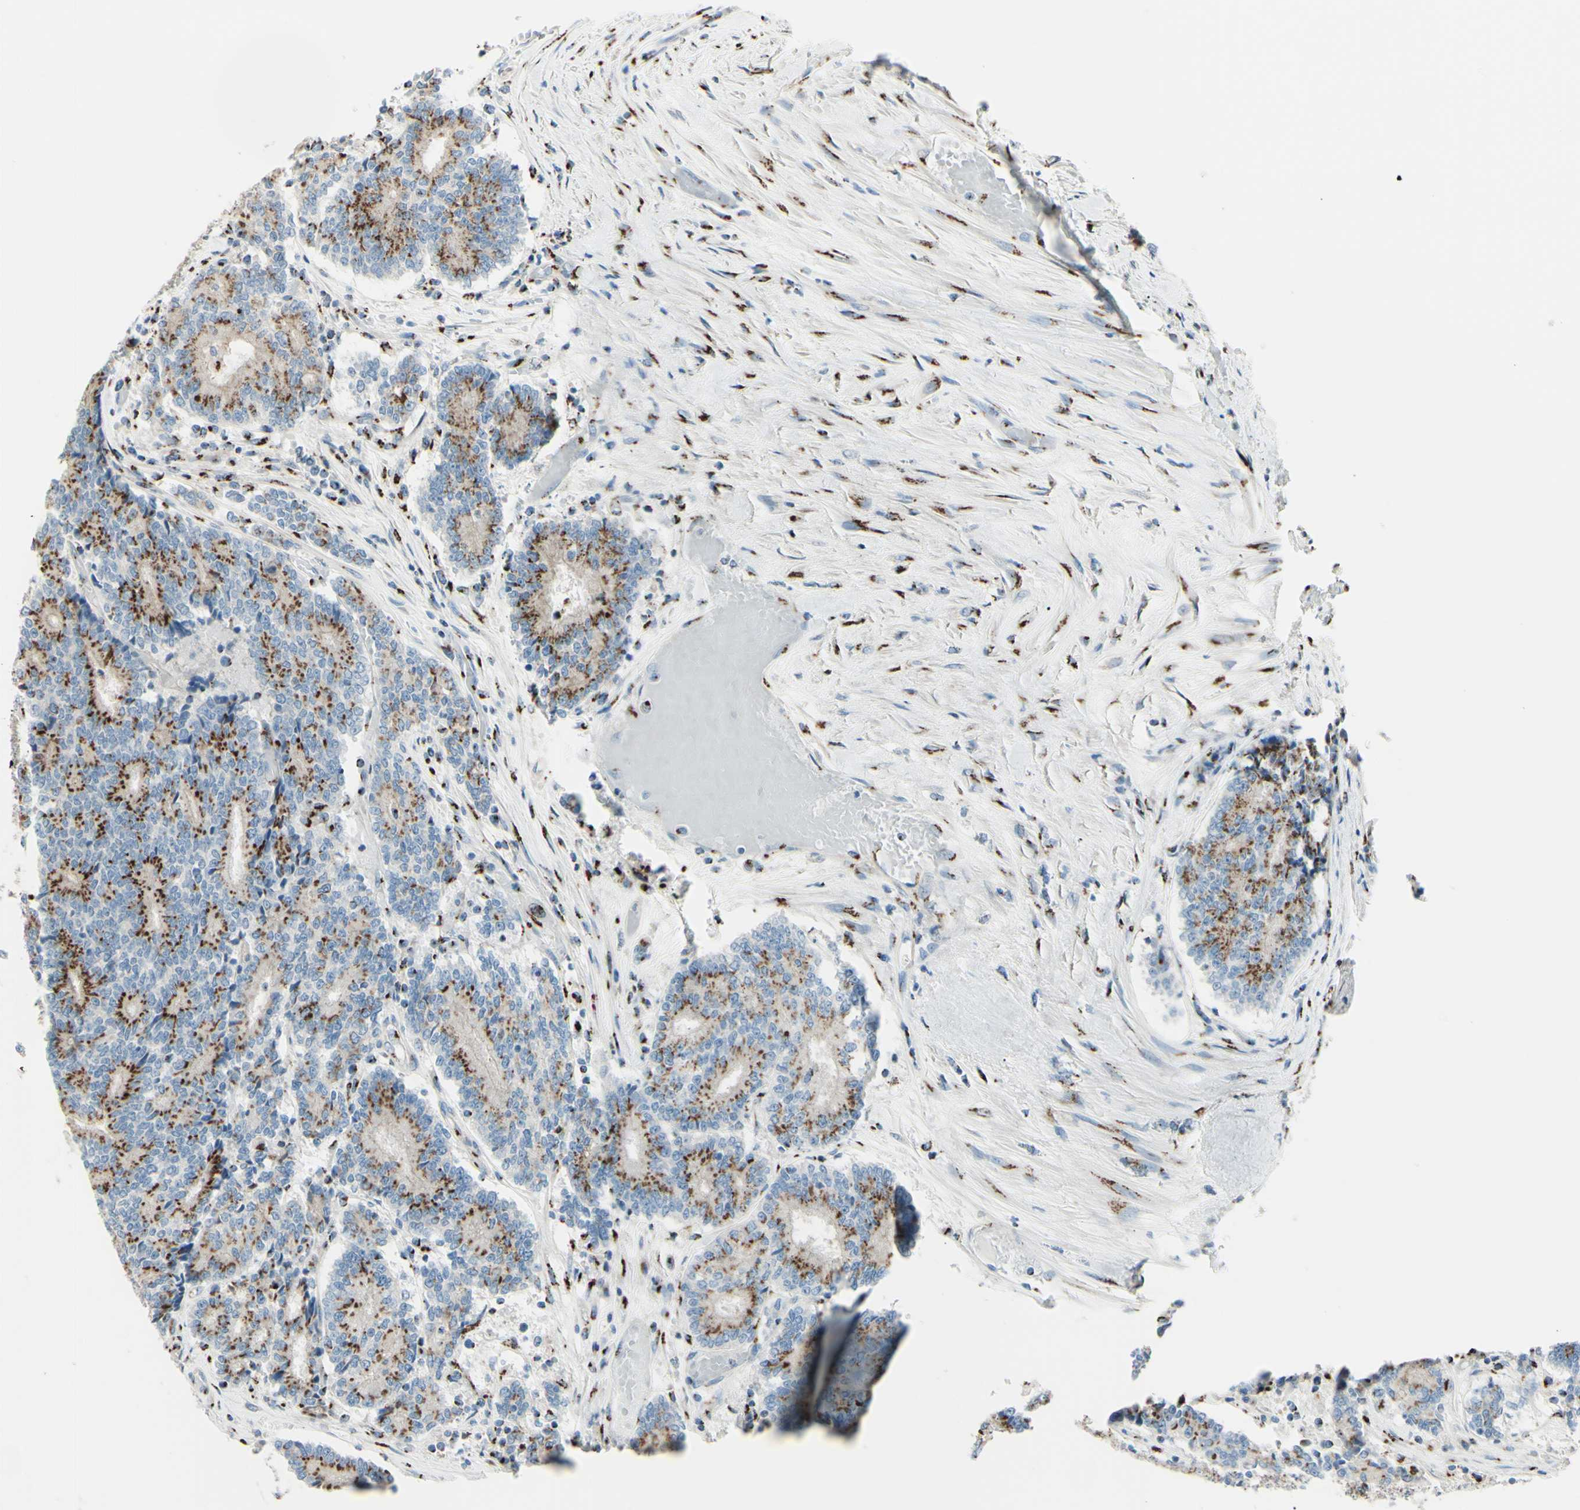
{"staining": {"intensity": "strong", "quantity": "25%-75%", "location": "cytoplasmic/membranous"}, "tissue": "prostate cancer", "cell_type": "Tumor cells", "image_type": "cancer", "snomed": [{"axis": "morphology", "description": "Normal tissue, NOS"}, {"axis": "morphology", "description": "Adenocarcinoma, High grade"}, {"axis": "topography", "description": "Prostate"}, {"axis": "topography", "description": "Seminal veicle"}], "caption": "Immunohistochemistry (IHC) of prostate cancer reveals high levels of strong cytoplasmic/membranous staining in about 25%-75% of tumor cells.", "gene": "B4GALT1", "patient": {"sex": "male", "age": 55}}